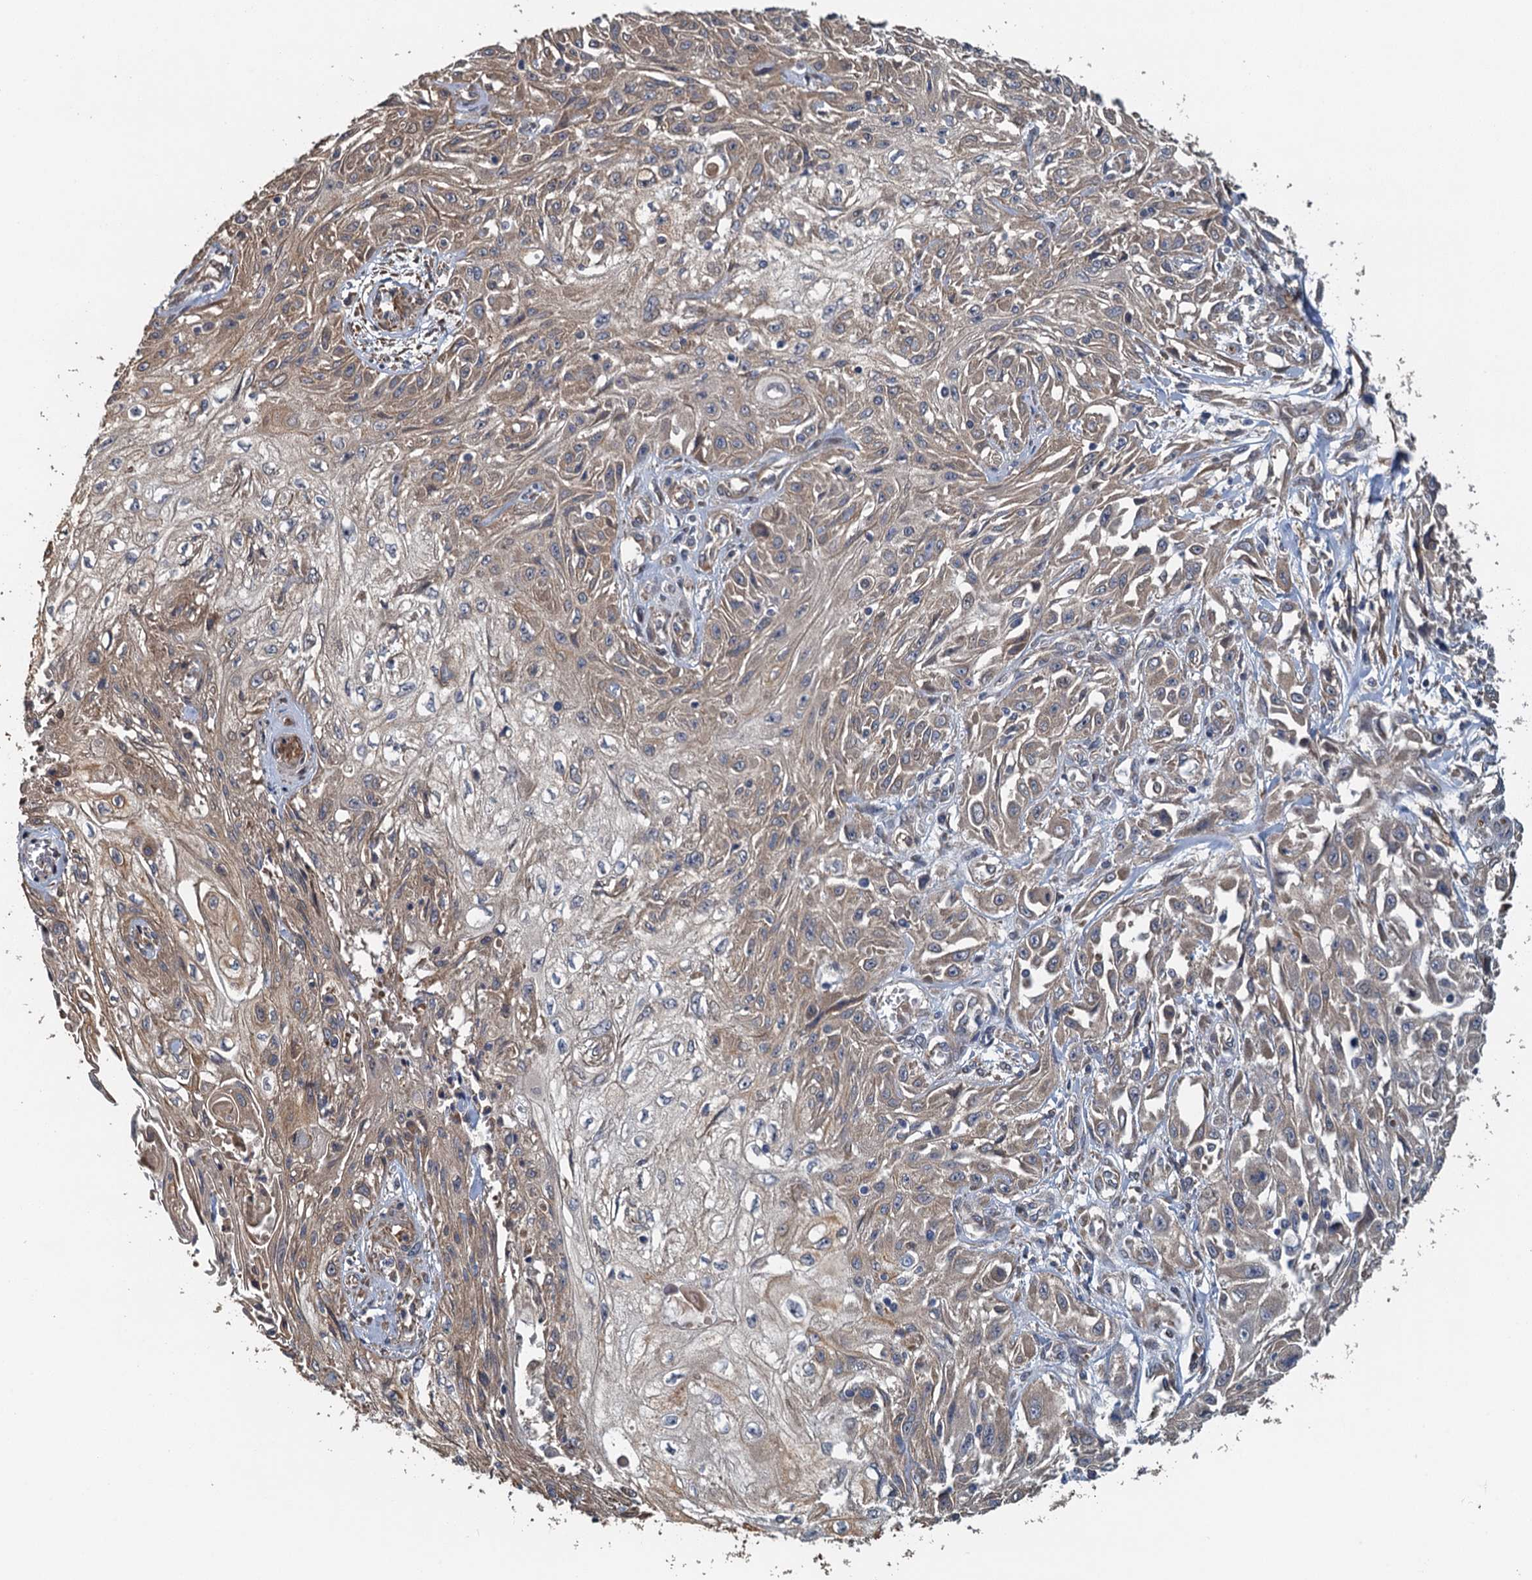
{"staining": {"intensity": "weak", "quantity": ">75%", "location": "cytoplasmic/membranous"}, "tissue": "skin cancer", "cell_type": "Tumor cells", "image_type": "cancer", "snomed": [{"axis": "morphology", "description": "Squamous cell carcinoma, NOS"}, {"axis": "morphology", "description": "Squamous cell carcinoma, metastatic, NOS"}, {"axis": "topography", "description": "Skin"}, {"axis": "topography", "description": "Lymph node"}], "caption": "Skin cancer stained for a protein reveals weak cytoplasmic/membranous positivity in tumor cells.", "gene": "MEAK7", "patient": {"sex": "male", "age": 75}}